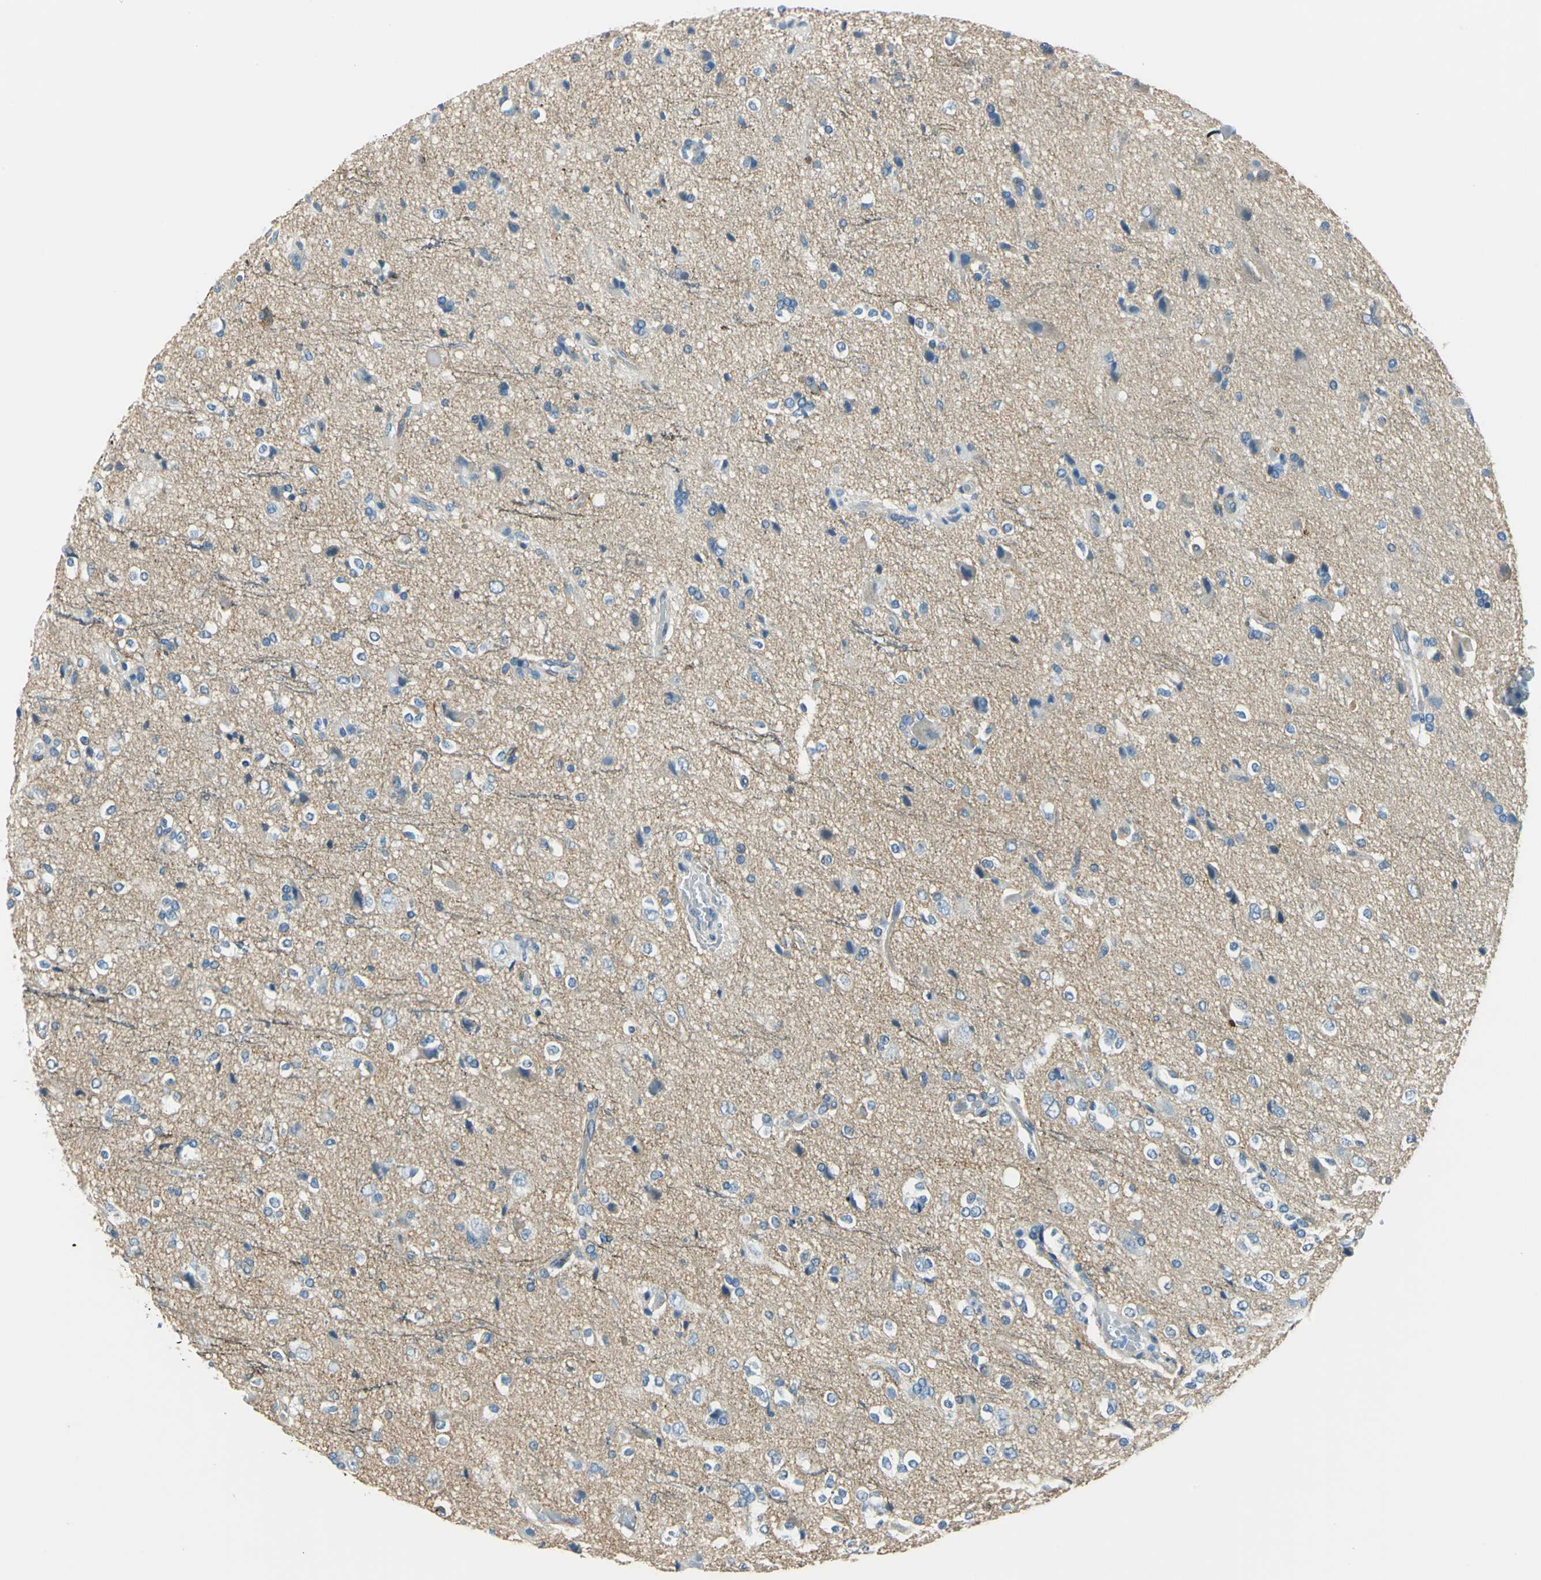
{"staining": {"intensity": "negative", "quantity": "none", "location": "none"}, "tissue": "glioma", "cell_type": "Tumor cells", "image_type": "cancer", "snomed": [{"axis": "morphology", "description": "Glioma, malignant, High grade"}, {"axis": "topography", "description": "Brain"}], "caption": "Tumor cells are negative for protein expression in human glioma.", "gene": "AKAP12", "patient": {"sex": "male", "age": 47}}